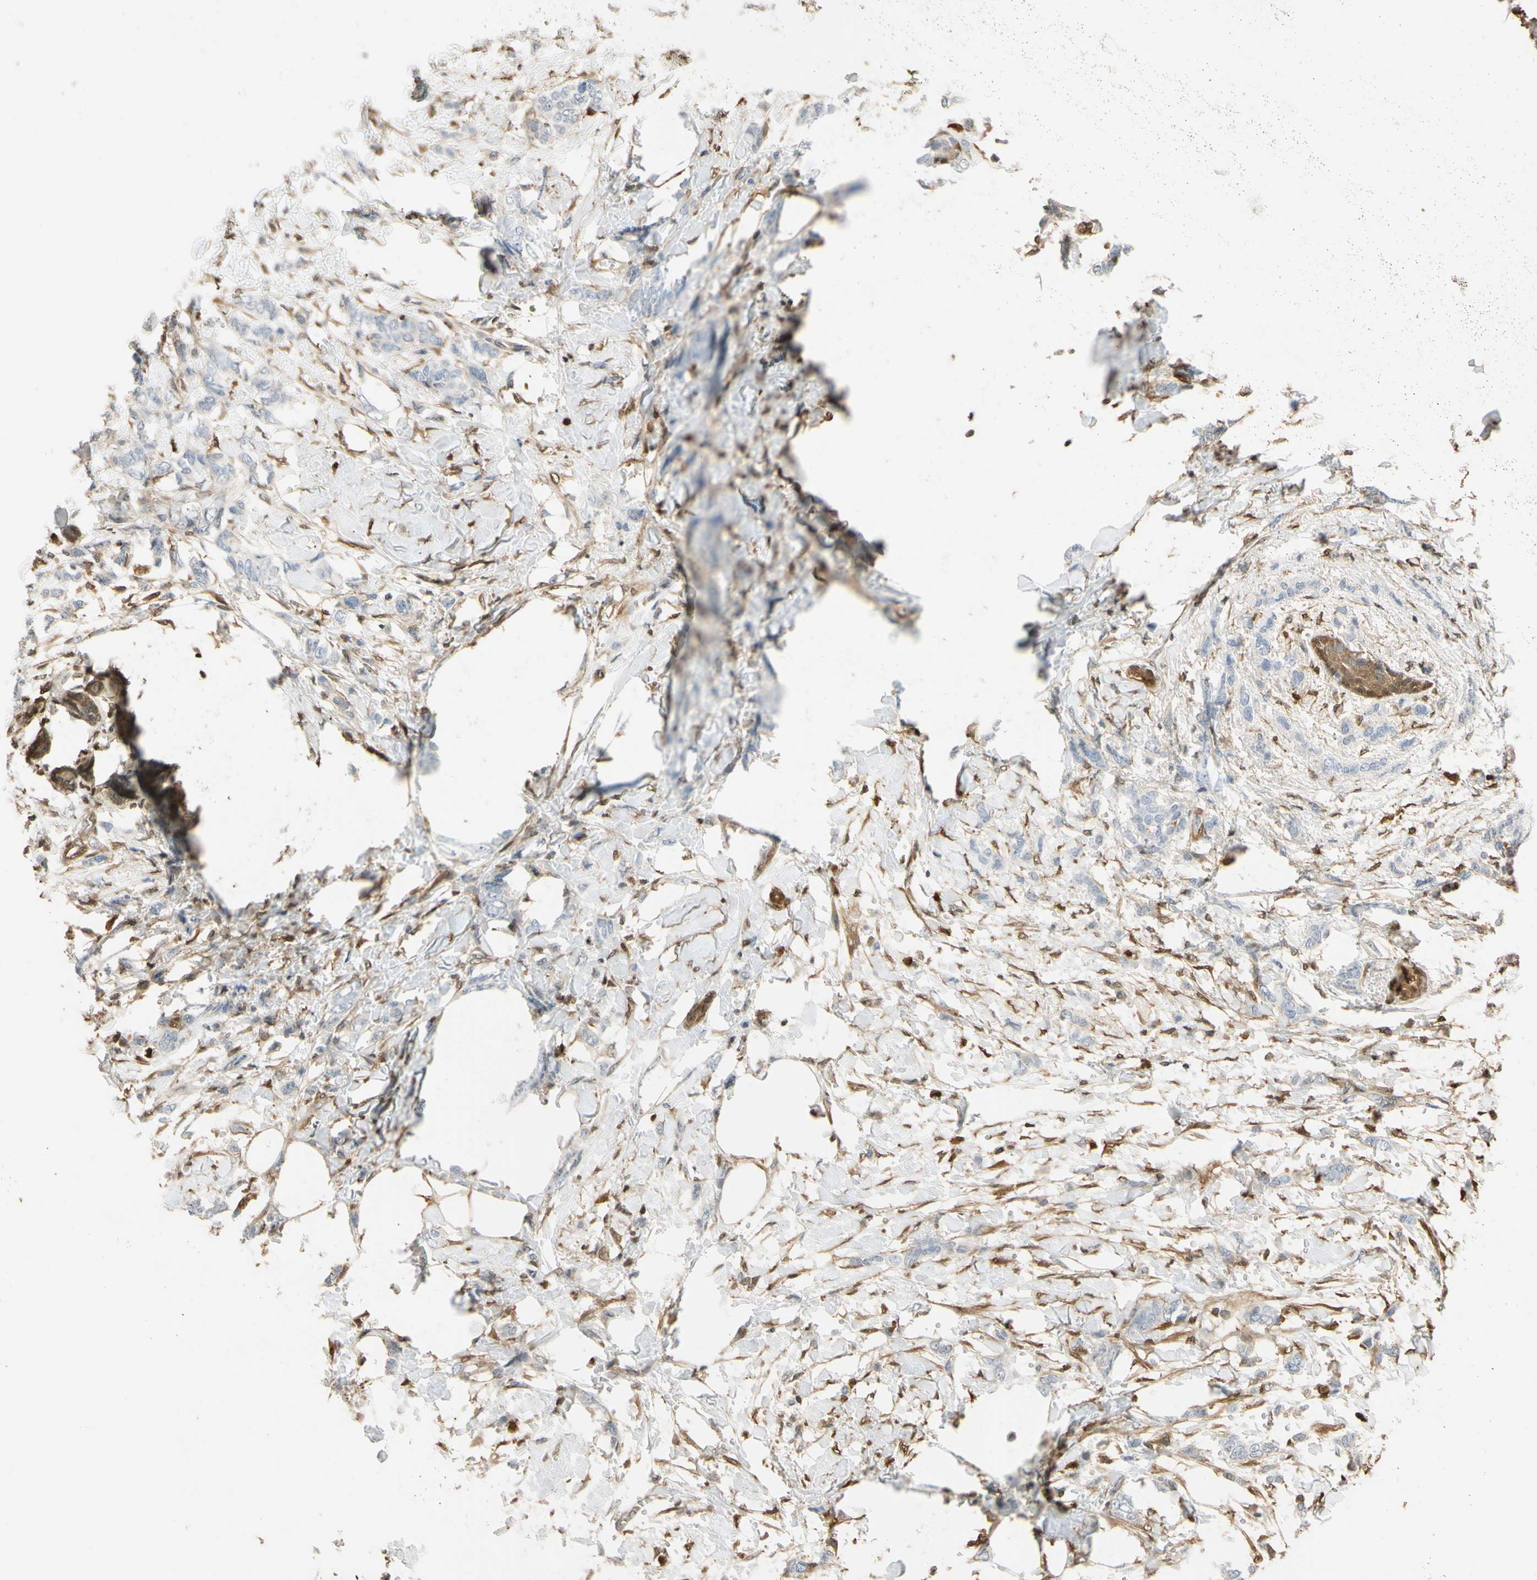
{"staining": {"intensity": "negative", "quantity": "none", "location": "none"}, "tissue": "breast cancer", "cell_type": "Tumor cells", "image_type": "cancer", "snomed": [{"axis": "morphology", "description": "Lobular carcinoma, in situ"}, {"axis": "morphology", "description": "Lobular carcinoma"}, {"axis": "topography", "description": "Breast"}], "caption": "Breast cancer stained for a protein using IHC demonstrates no staining tumor cells.", "gene": "S100A6", "patient": {"sex": "female", "age": 41}}